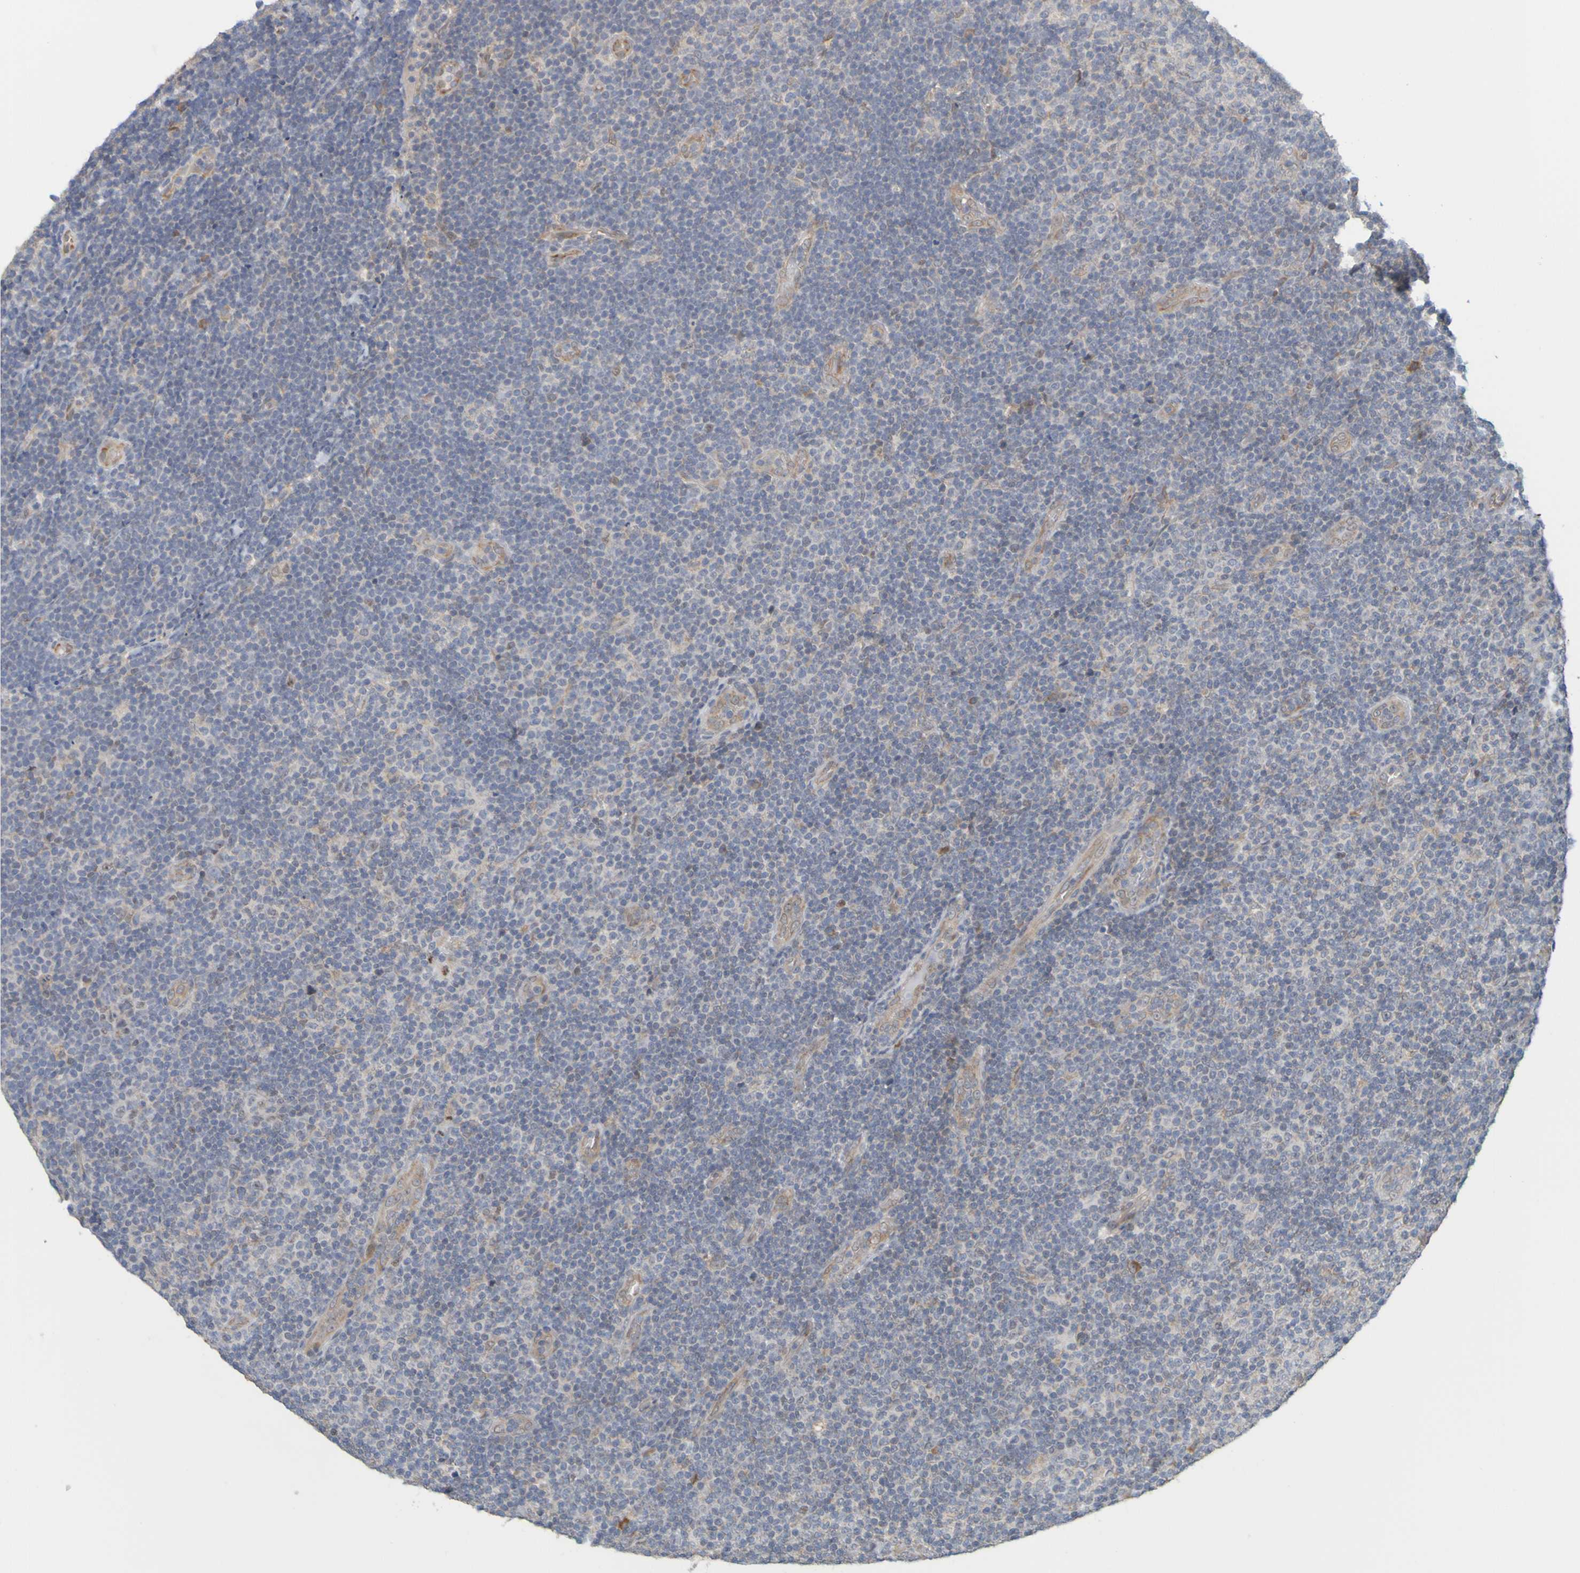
{"staining": {"intensity": "moderate", "quantity": "<25%", "location": "cytoplasmic/membranous,nuclear"}, "tissue": "lymphoma", "cell_type": "Tumor cells", "image_type": "cancer", "snomed": [{"axis": "morphology", "description": "Malignant lymphoma, non-Hodgkin's type, Low grade"}, {"axis": "topography", "description": "Lymph node"}], "caption": "A high-resolution photomicrograph shows immunohistochemistry staining of lymphoma, which reveals moderate cytoplasmic/membranous and nuclear staining in about <25% of tumor cells.", "gene": "MOGS", "patient": {"sex": "male", "age": 83}}